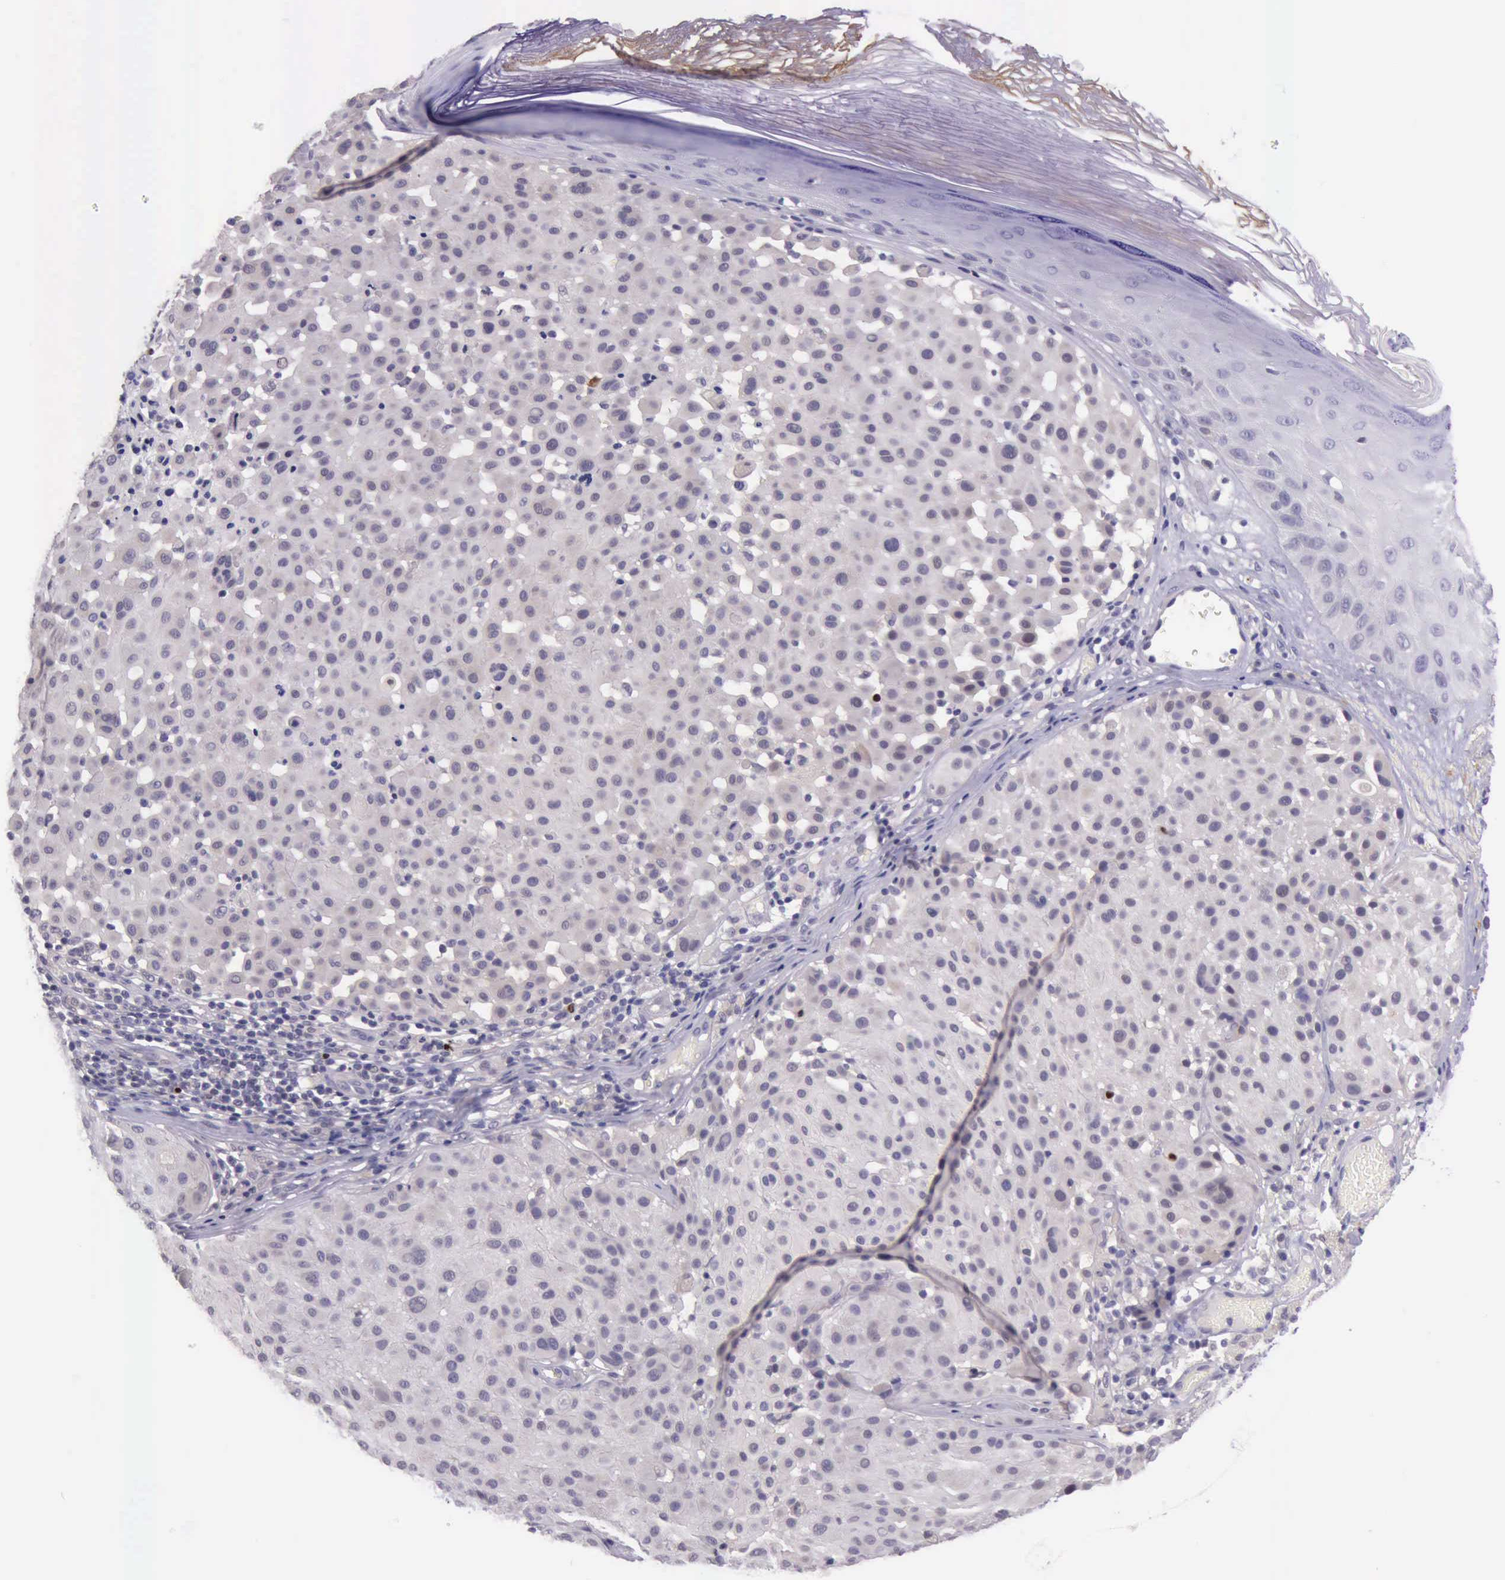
{"staining": {"intensity": "negative", "quantity": "none", "location": "none"}, "tissue": "melanoma", "cell_type": "Tumor cells", "image_type": "cancer", "snomed": [{"axis": "morphology", "description": "Malignant melanoma, NOS"}, {"axis": "topography", "description": "Skin"}], "caption": "Melanoma stained for a protein using IHC displays no staining tumor cells.", "gene": "PARP1", "patient": {"sex": "male", "age": 36}}